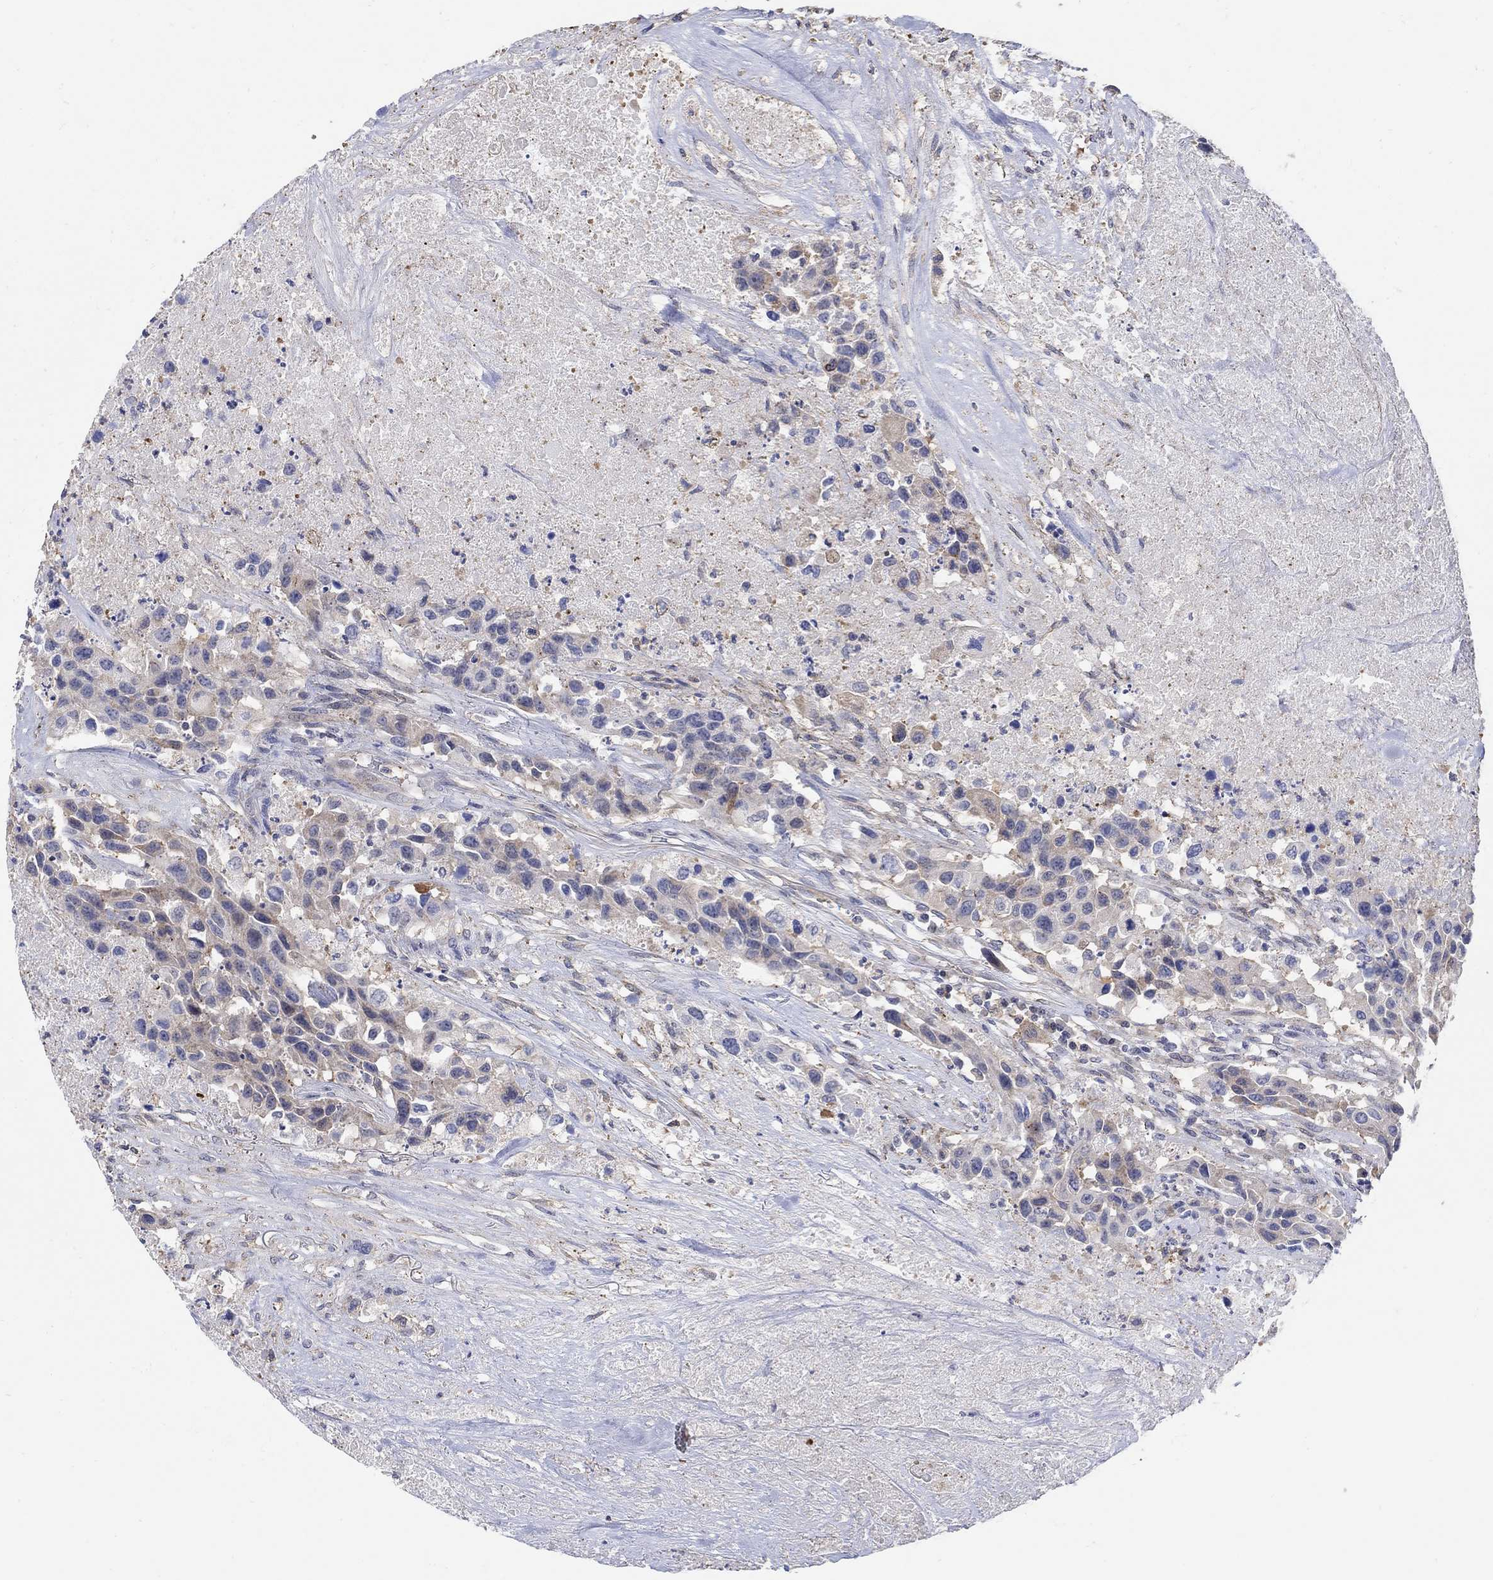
{"staining": {"intensity": "weak", "quantity": ">75%", "location": "cytoplasmic/membranous"}, "tissue": "urothelial cancer", "cell_type": "Tumor cells", "image_type": "cancer", "snomed": [{"axis": "morphology", "description": "Urothelial carcinoma, High grade"}, {"axis": "topography", "description": "Urinary bladder"}], "caption": "This micrograph exhibits immunohistochemistry (IHC) staining of high-grade urothelial carcinoma, with low weak cytoplasmic/membranous positivity in about >75% of tumor cells.", "gene": "TEKT3", "patient": {"sex": "female", "age": 73}}